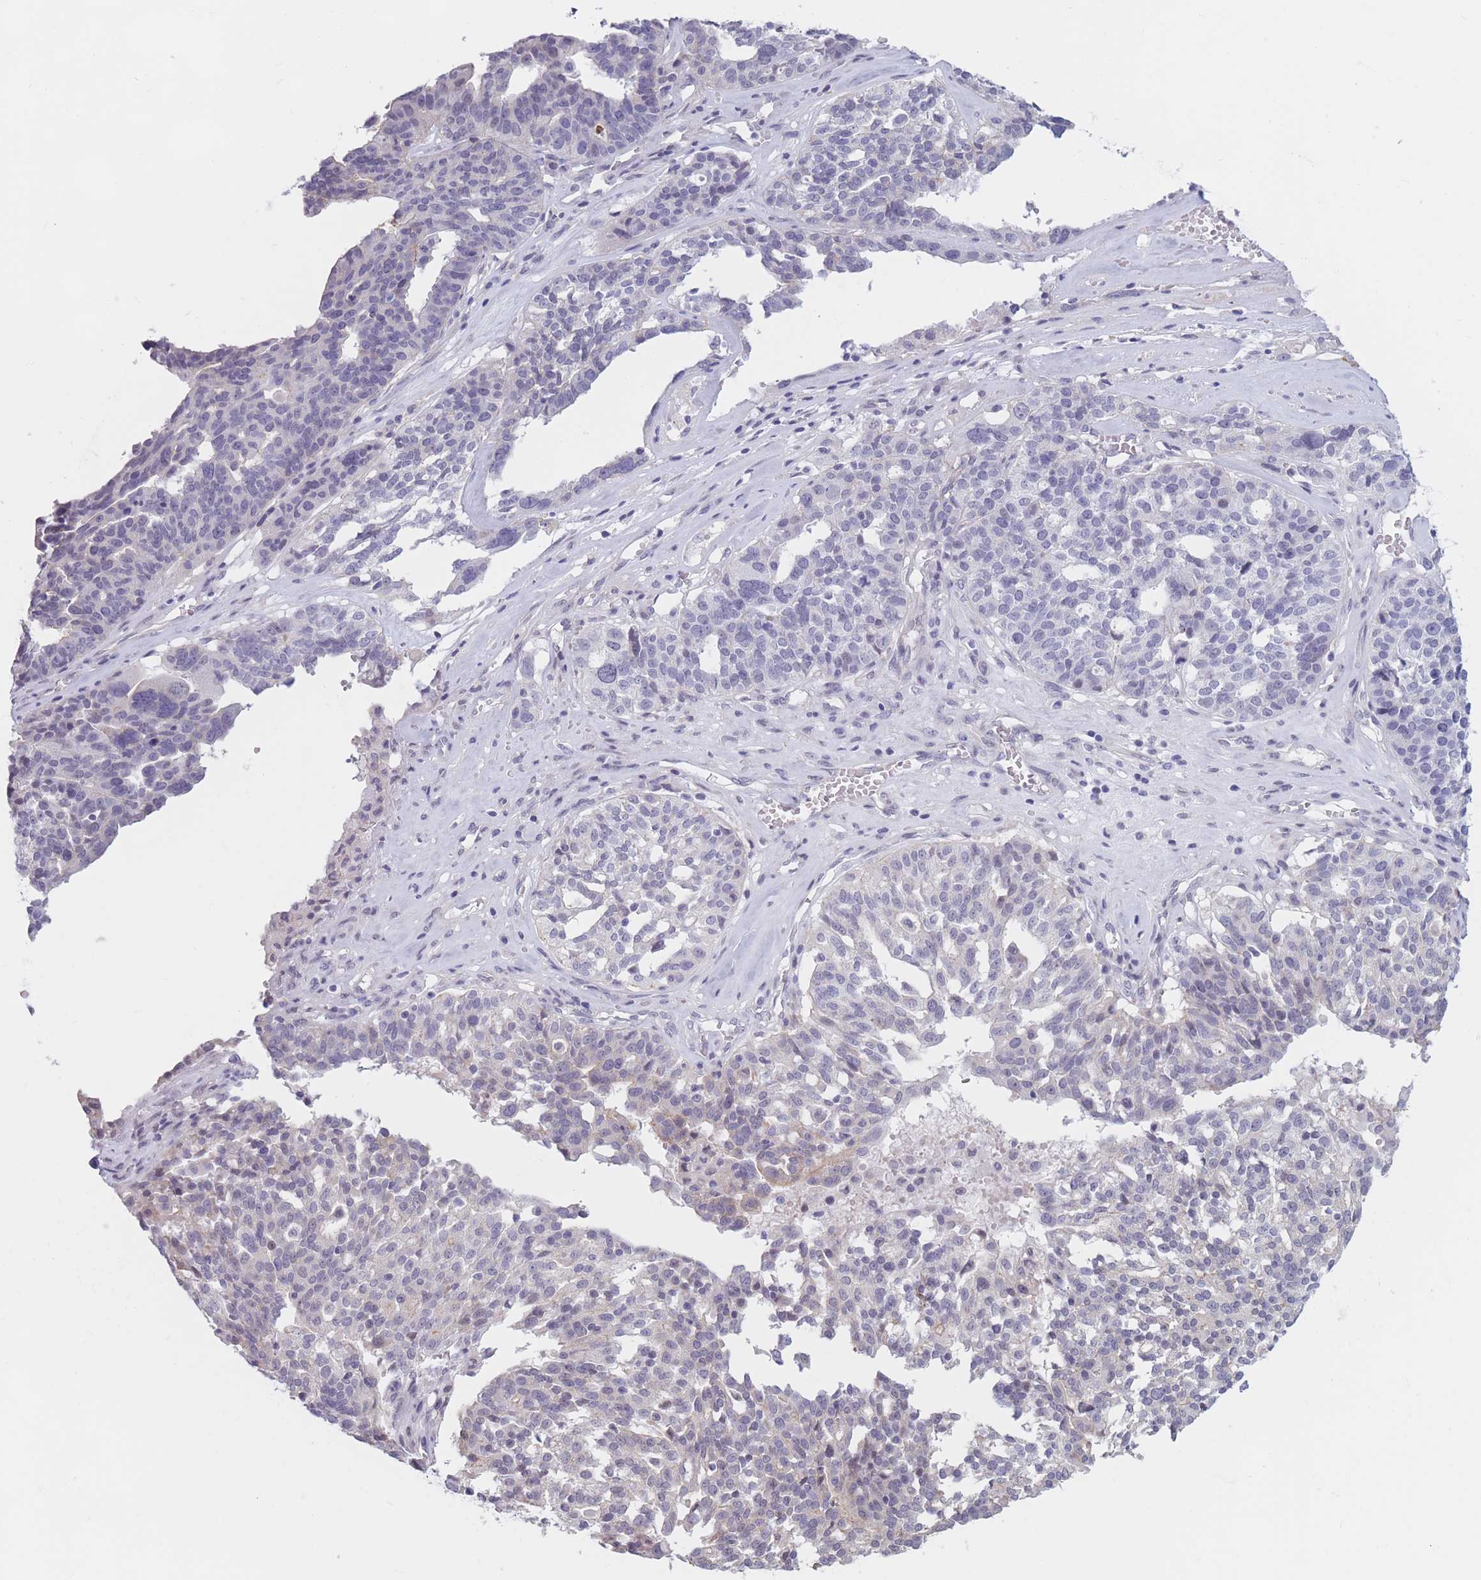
{"staining": {"intensity": "negative", "quantity": "none", "location": "none"}, "tissue": "ovarian cancer", "cell_type": "Tumor cells", "image_type": "cancer", "snomed": [{"axis": "morphology", "description": "Cystadenocarcinoma, serous, NOS"}, {"axis": "topography", "description": "Ovary"}], "caption": "Immunohistochemical staining of human ovarian serous cystadenocarcinoma displays no significant staining in tumor cells. The staining is performed using DAB (3,3'-diaminobenzidine) brown chromogen with nuclei counter-stained in using hematoxylin.", "gene": "PODXL", "patient": {"sex": "female", "age": 59}}